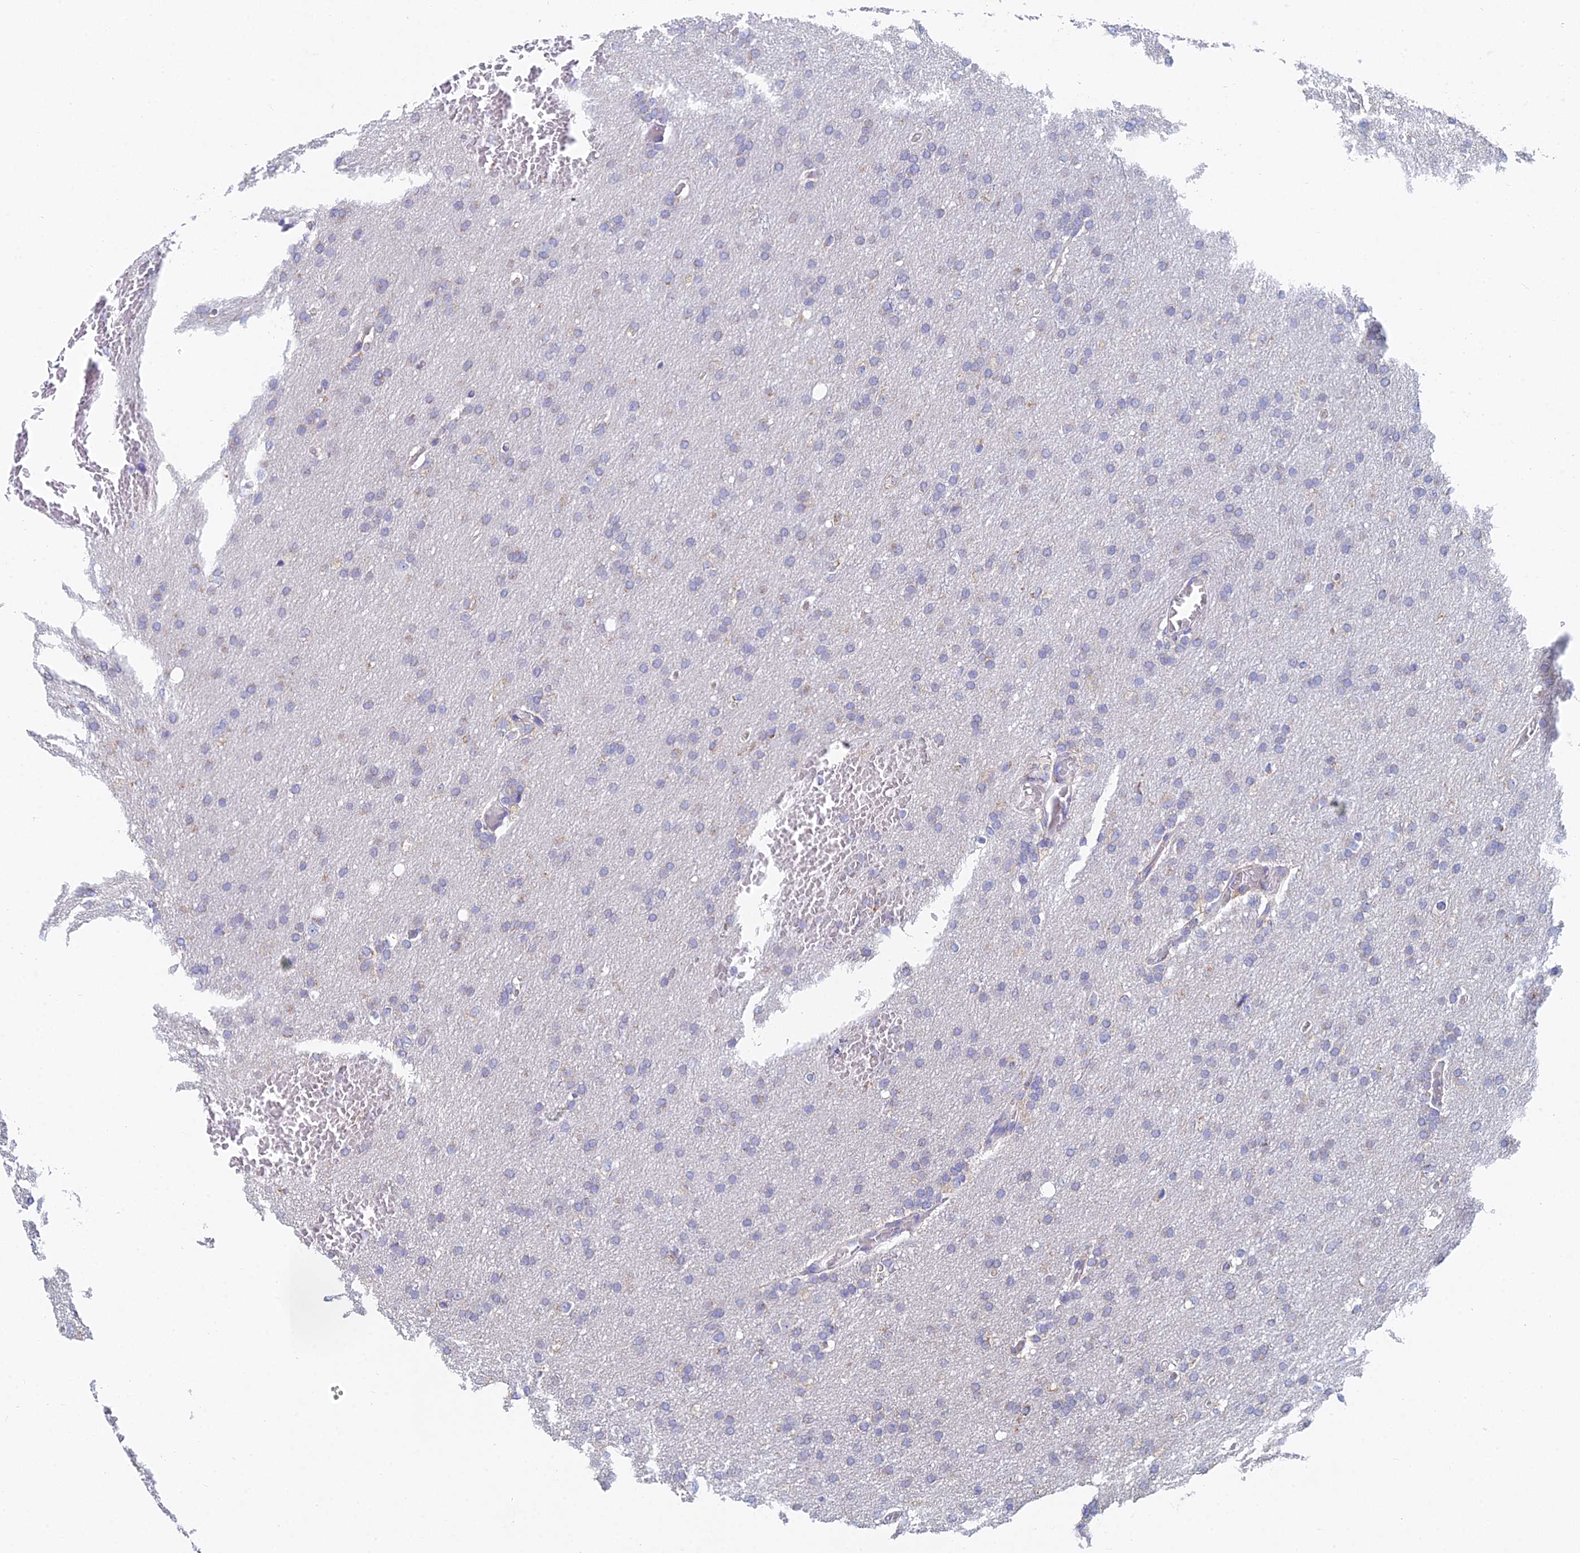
{"staining": {"intensity": "weak", "quantity": "<25%", "location": "cytoplasmic/membranous"}, "tissue": "glioma", "cell_type": "Tumor cells", "image_type": "cancer", "snomed": [{"axis": "morphology", "description": "Glioma, malignant, High grade"}, {"axis": "topography", "description": "Cerebral cortex"}], "caption": "Tumor cells are negative for brown protein staining in malignant glioma (high-grade).", "gene": "CRACR2B", "patient": {"sex": "female", "age": 36}}